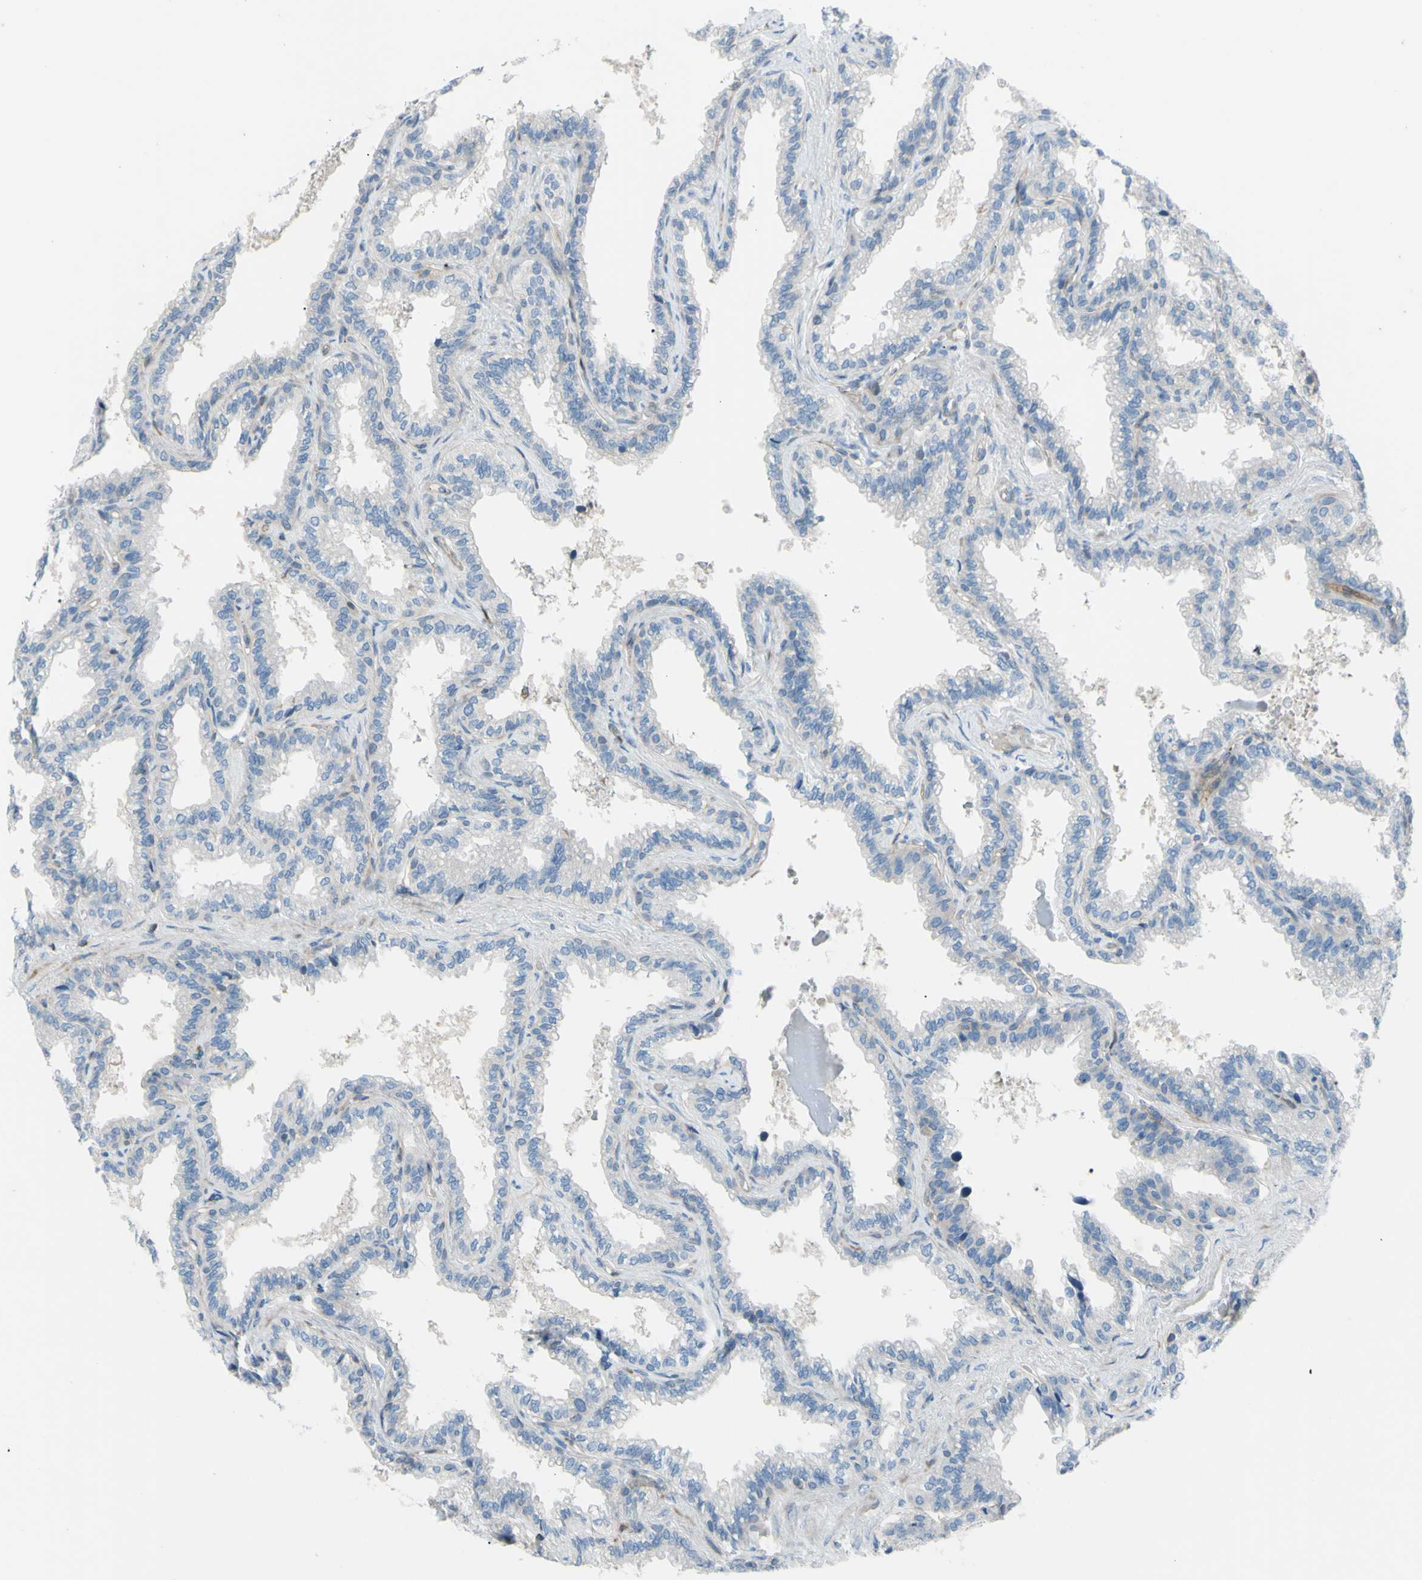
{"staining": {"intensity": "negative", "quantity": "none", "location": "none"}, "tissue": "seminal vesicle", "cell_type": "Glandular cells", "image_type": "normal", "snomed": [{"axis": "morphology", "description": "Normal tissue, NOS"}, {"axis": "topography", "description": "Seminal veicle"}], "caption": "An image of human seminal vesicle is negative for staining in glandular cells. (Stains: DAB (3,3'-diaminobenzidine) immunohistochemistry with hematoxylin counter stain, Microscopy: brightfield microscopy at high magnification).", "gene": "PAK2", "patient": {"sex": "male", "age": 46}}